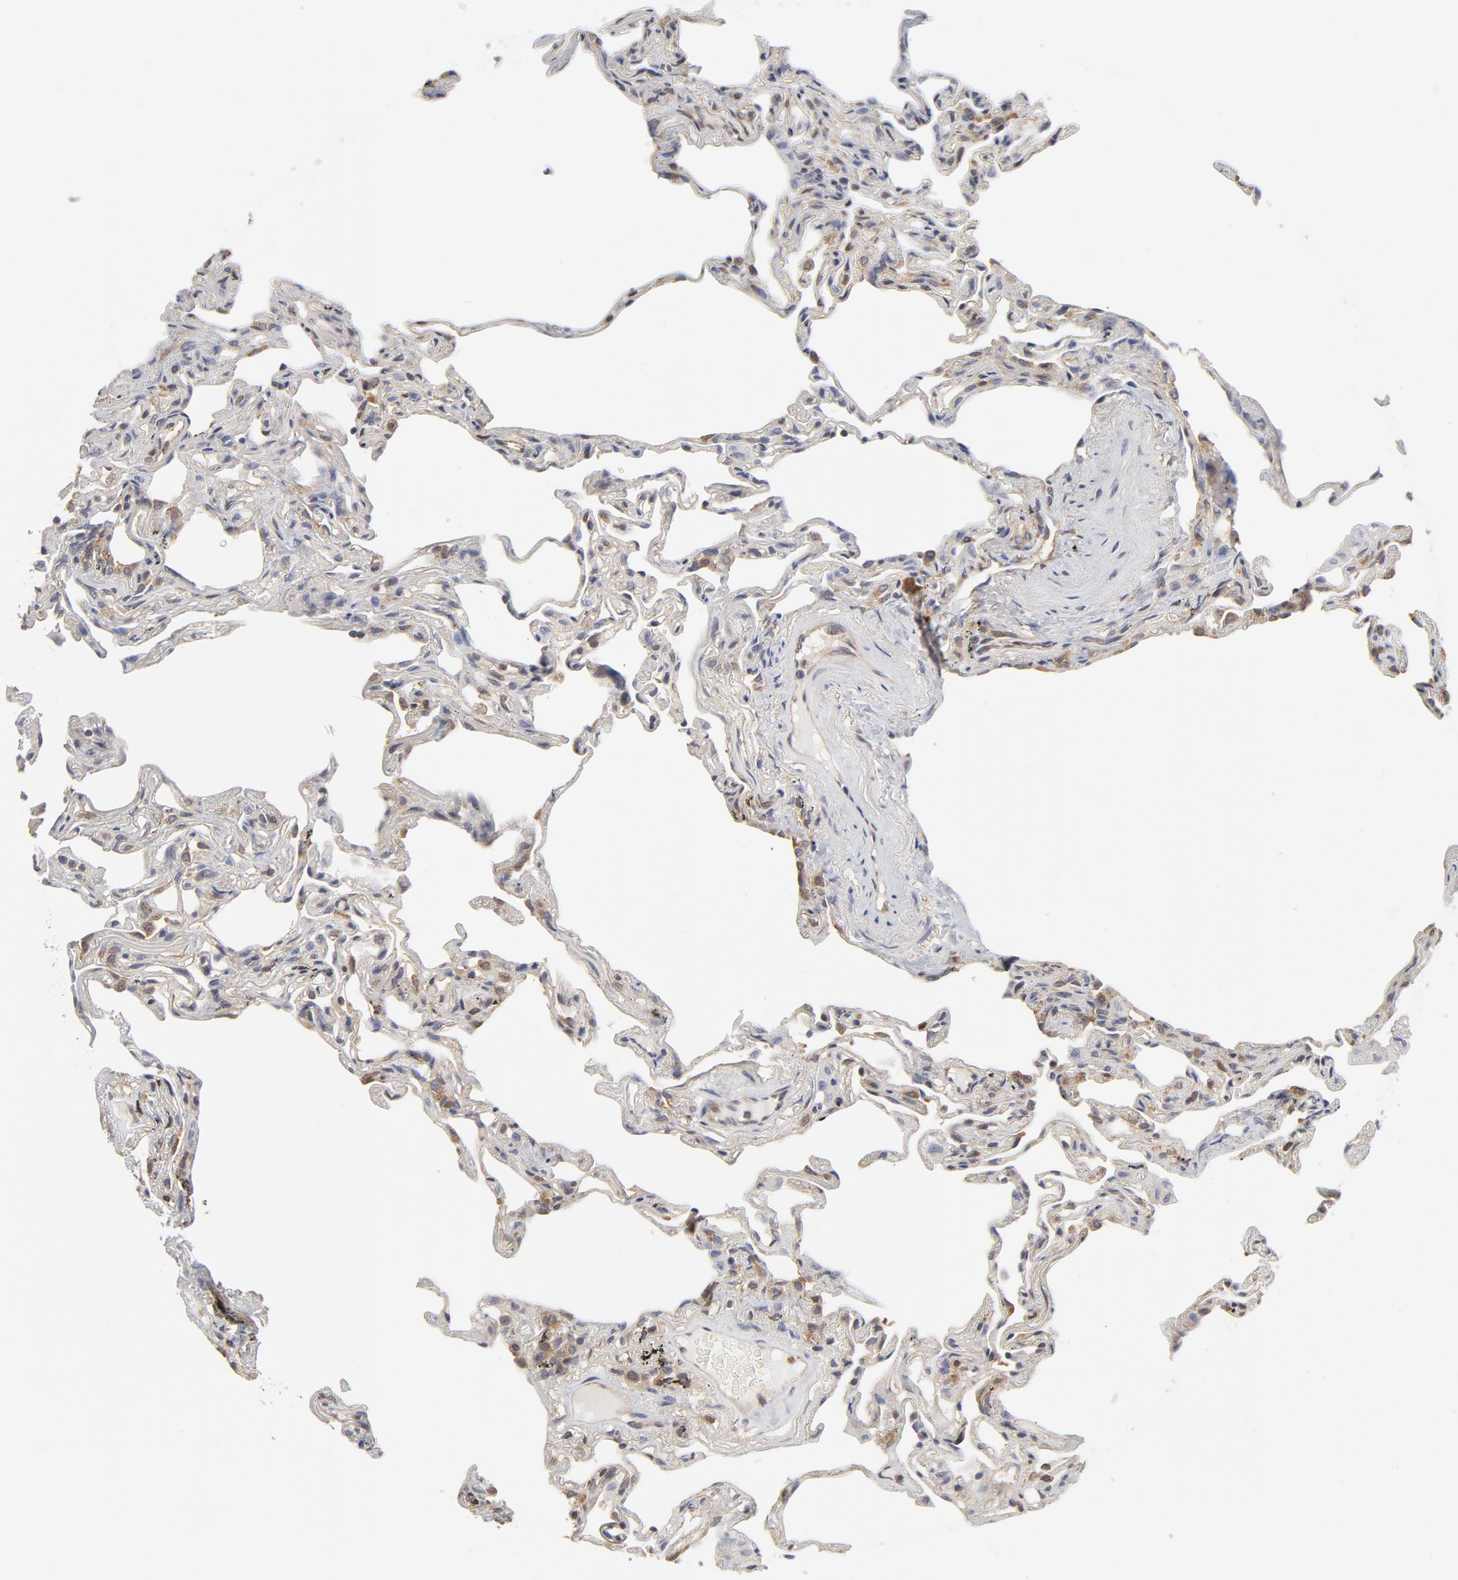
{"staining": {"intensity": "negative", "quantity": "none", "location": "none"}, "tissue": "lung", "cell_type": "Alveolar cells", "image_type": "normal", "snomed": [{"axis": "morphology", "description": "Normal tissue, NOS"}, {"axis": "morphology", "description": "Inflammation, NOS"}, {"axis": "topography", "description": "Lung"}], "caption": "Alveolar cells show no significant protein staining in benign lung.", "gene": "ASMTL", "patient": {"sex": "male", "age": 69}}